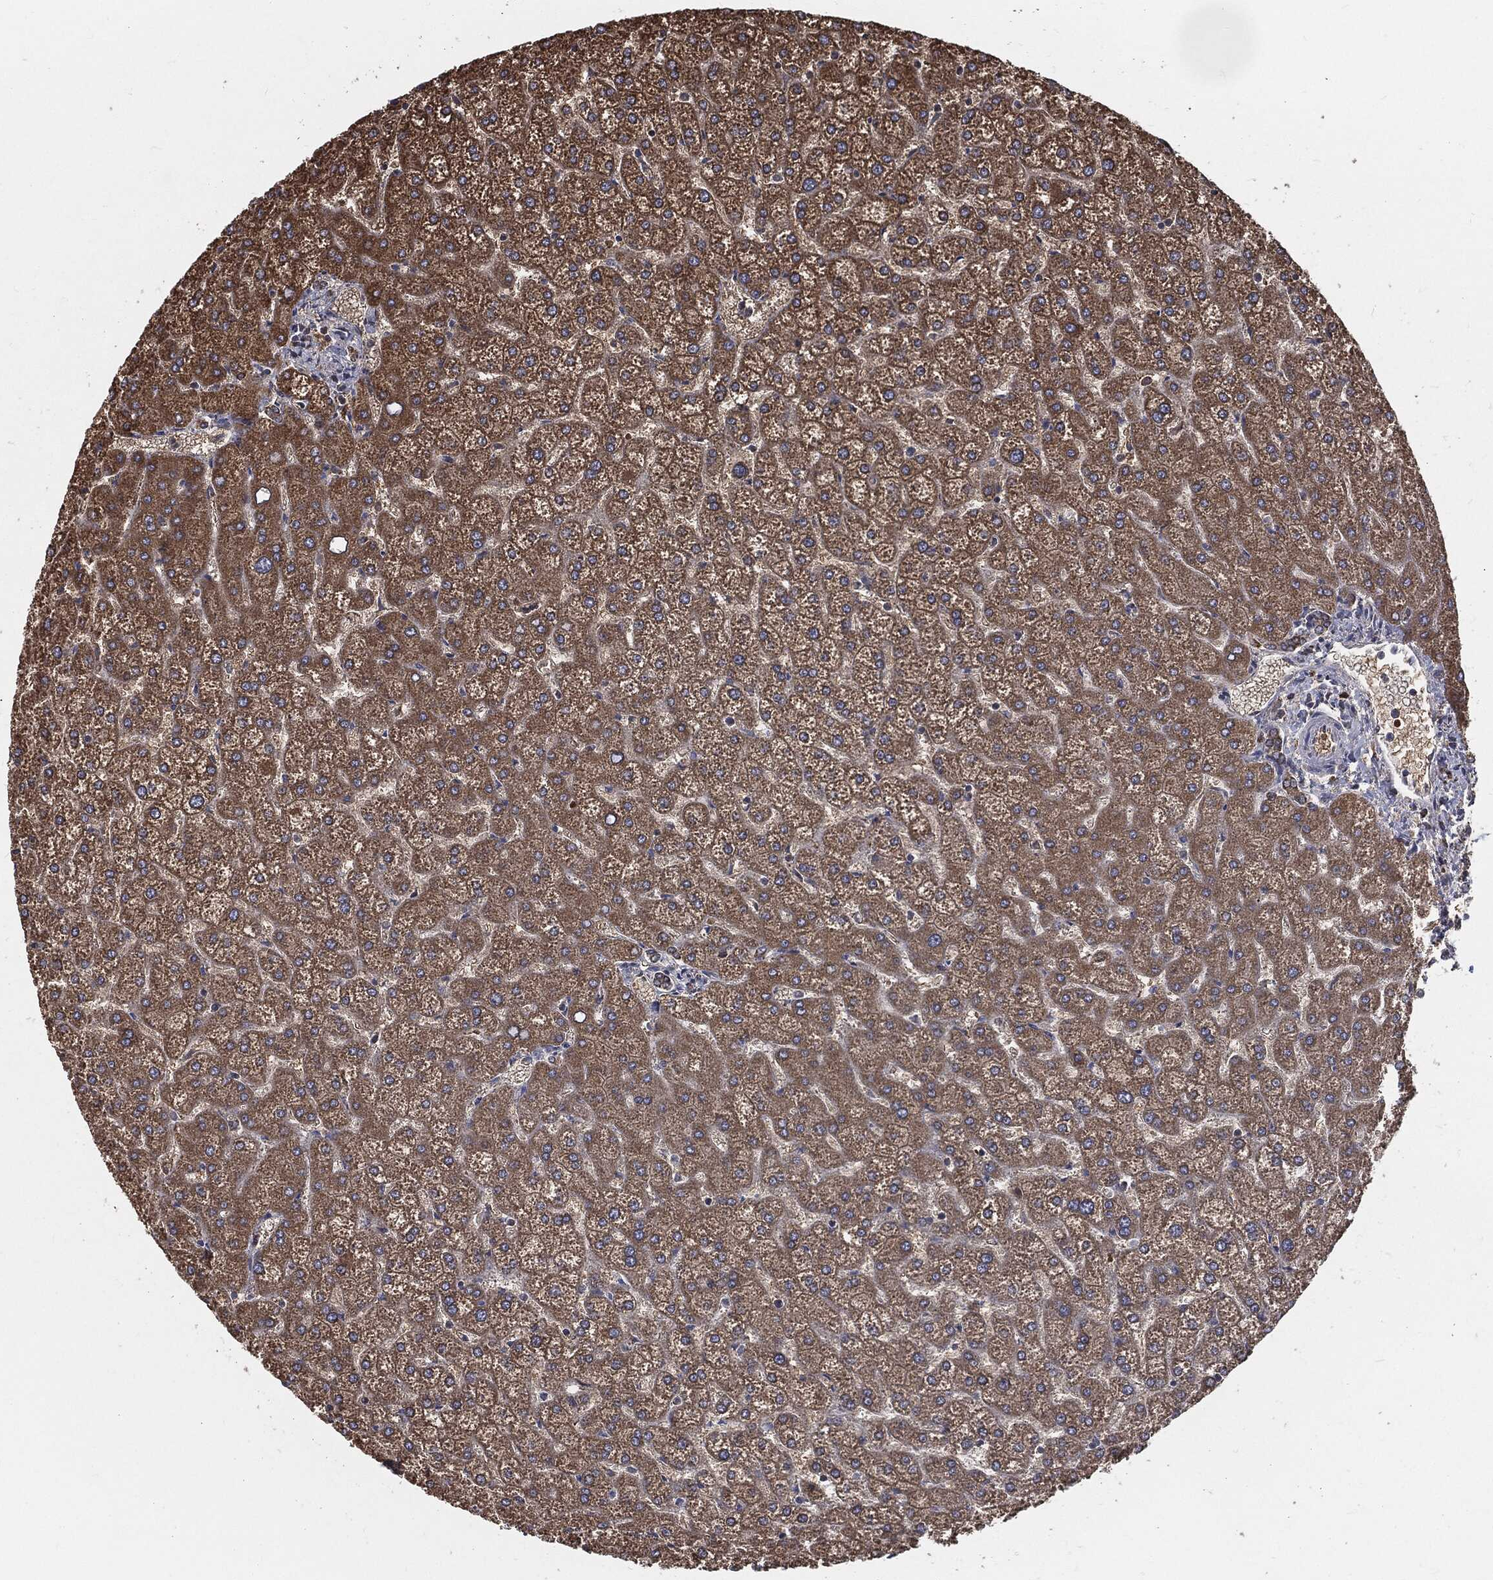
{"staining": {"intensity": "weak", "quantity": "25%-75%", "location": "cytoplasmic/membranous"}, "tissue": "liver", "cell_type": "Cholangiocytes", "image_type": "normal", "snomed": [{"axis": "morphology", "description": "Normal tissue, NOS"}, {"axis": "topography", "description": "Liver"}], "caption": "Immunohistochemical staining of normal human liver displays low levels of weak cytoplasmic/membranous expression in approximately 25%-75% of cholangiocytes.", "gene": "PRDX4", "patient": {"sex": "female", "age": 32}}